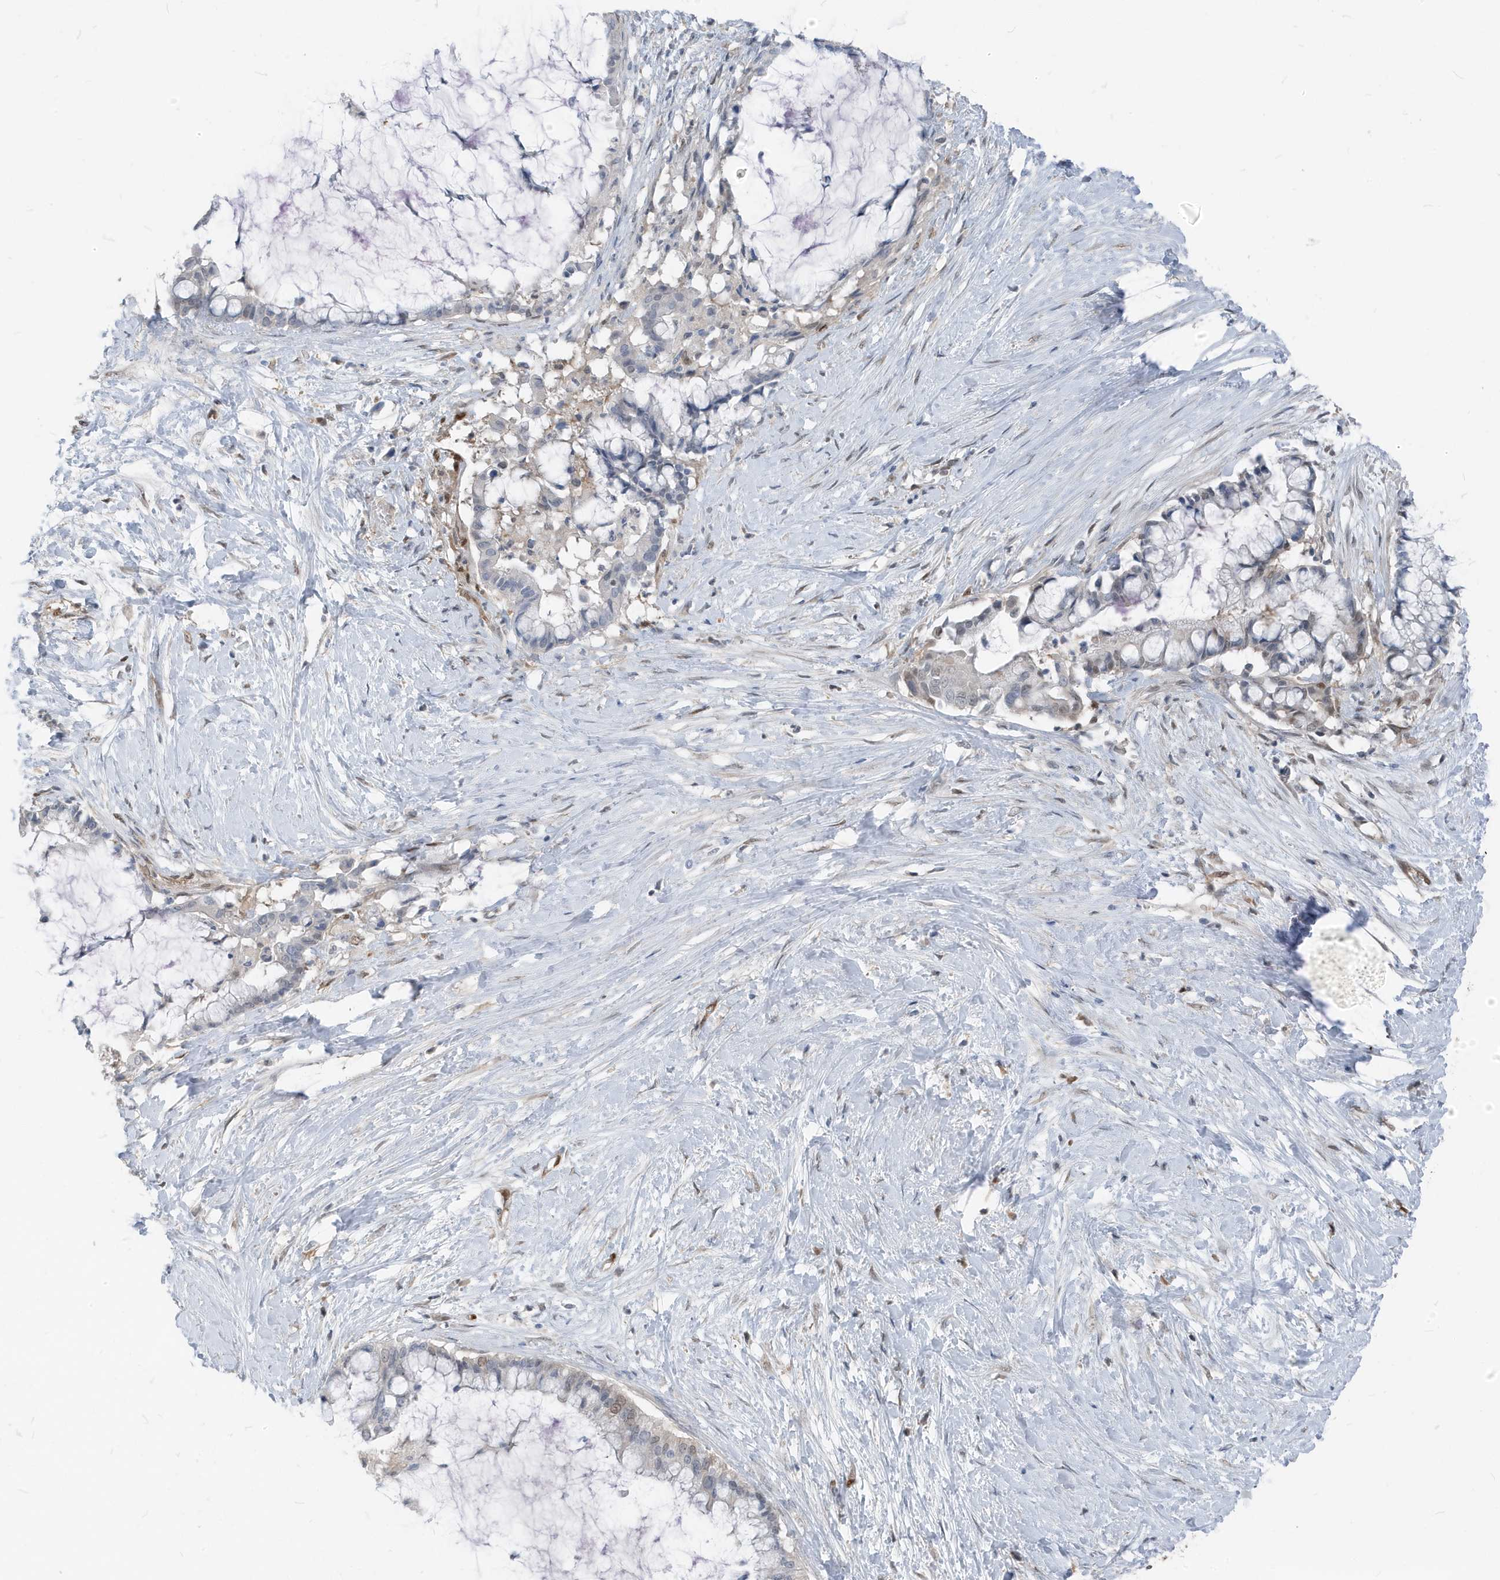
{"staining": {"intensity": "moderate", "quantity": "<25%", "location": "nuclear"}, "tissue": "pancreatic cancer", "cell_type": "Tumor cells", "image_type": "cancer", "snomed": [{"axis": "morphology", "description": "Adenocarcinoma, NOS"}, {"axis": "topography", "description": "Pancreas"}], "caption": "Protein staining of pancreatic adenocarcinoma tissue exhibits moderate nuclear expression in approximately <25% of tumor cells. (IHC, brightfield microscopy, high magnification).", "gene": "NCOA7", "patient": {"sex": "male", "age": 41}}